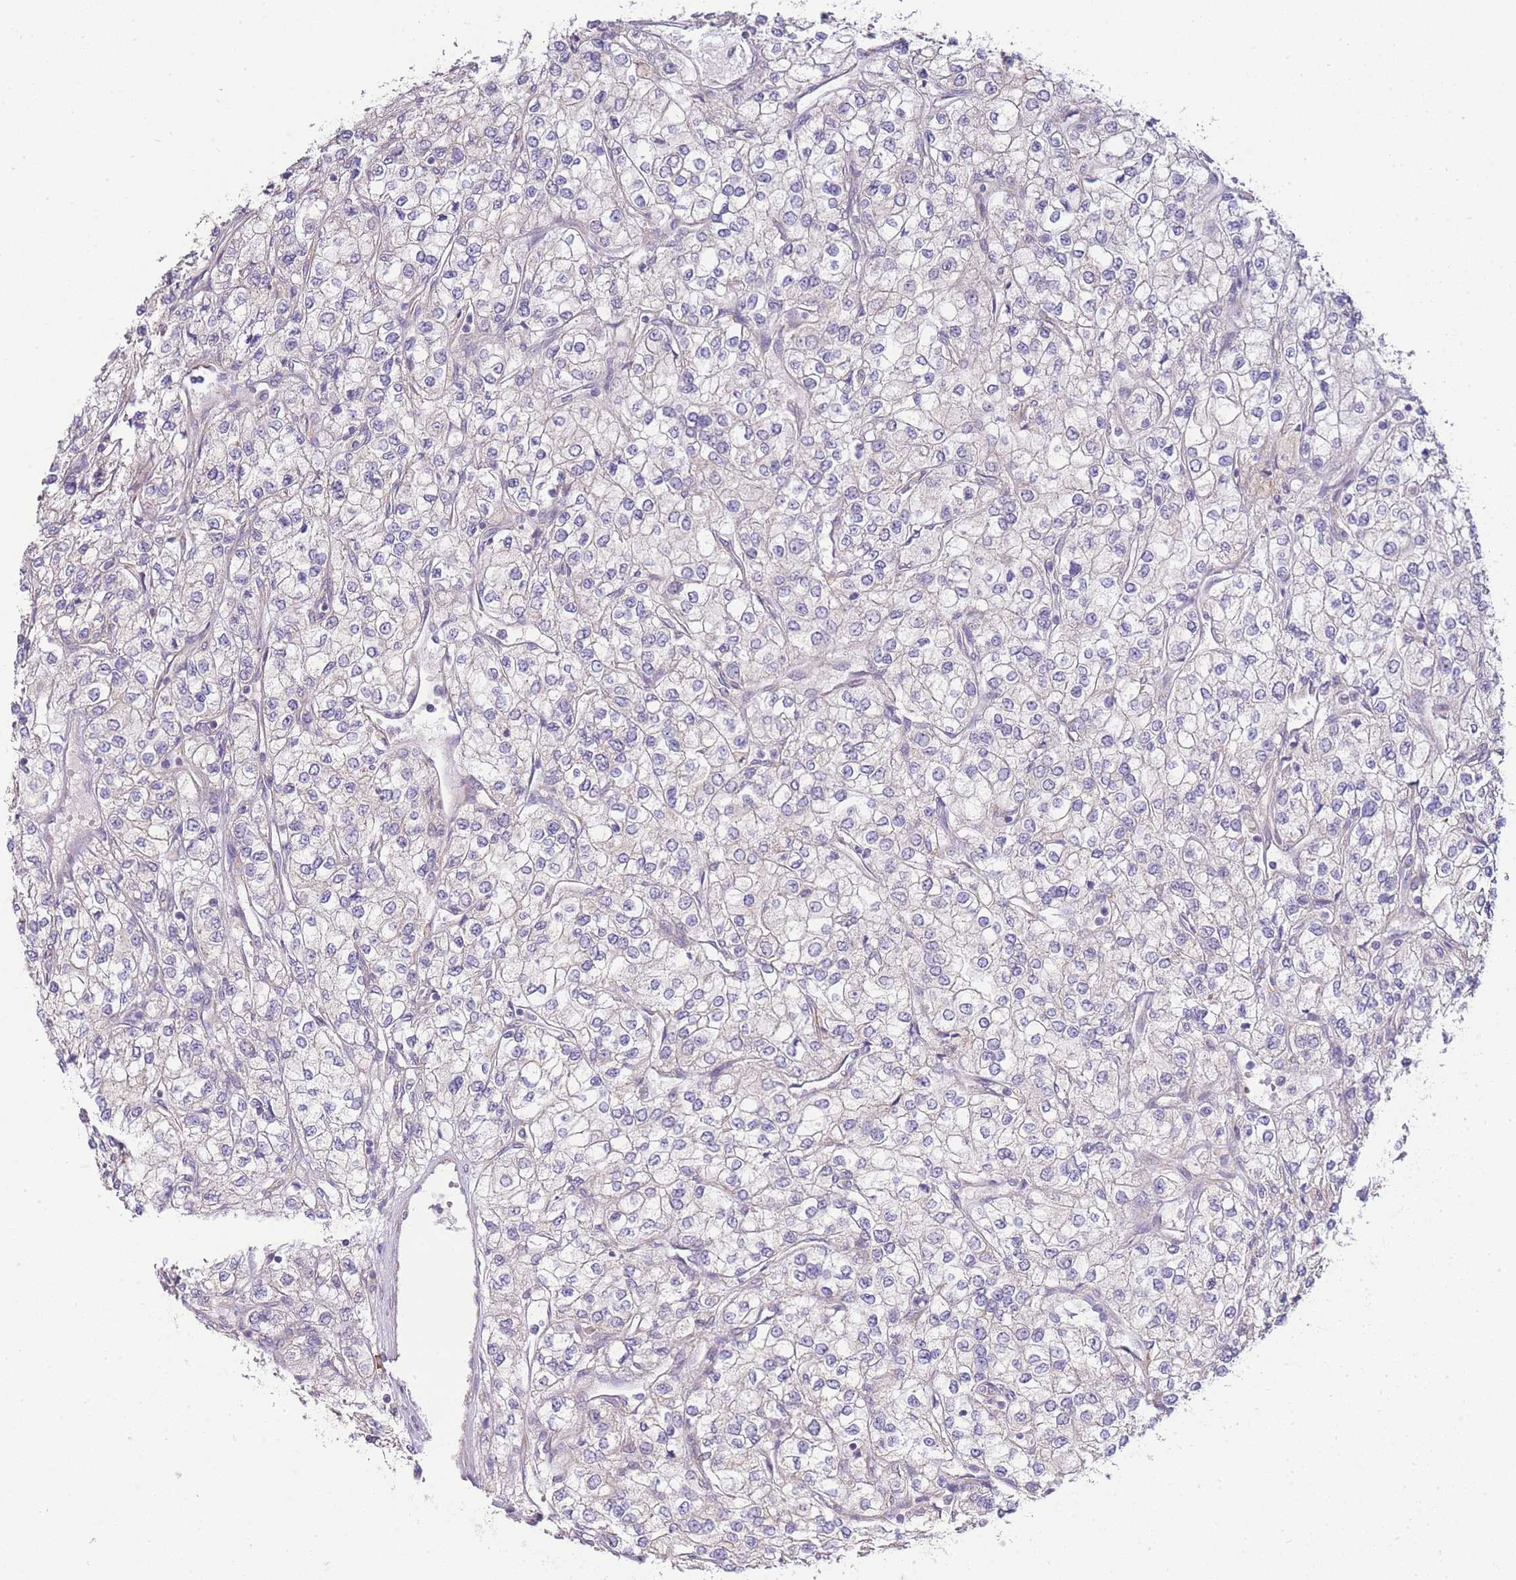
{"staining": {"intensity": "negative", "quantity": "none", "location": "none"}, "tissue": "renal cancer", "cell_type": "Tumor cells", "image_type": "cancer", "snomed": [{"axis": "morphology", "description": "Adenocarcinoma, NOS"}, {"axis": "topography", "description": "Kidney"}], "caption": "This is an immunohistochemistry (IHC) histopathology image of human renal adenocarcinoma. There is no staining in tumor cells.", "gene": "BEX1", "patient": {"sex": "male", "age": 80}}